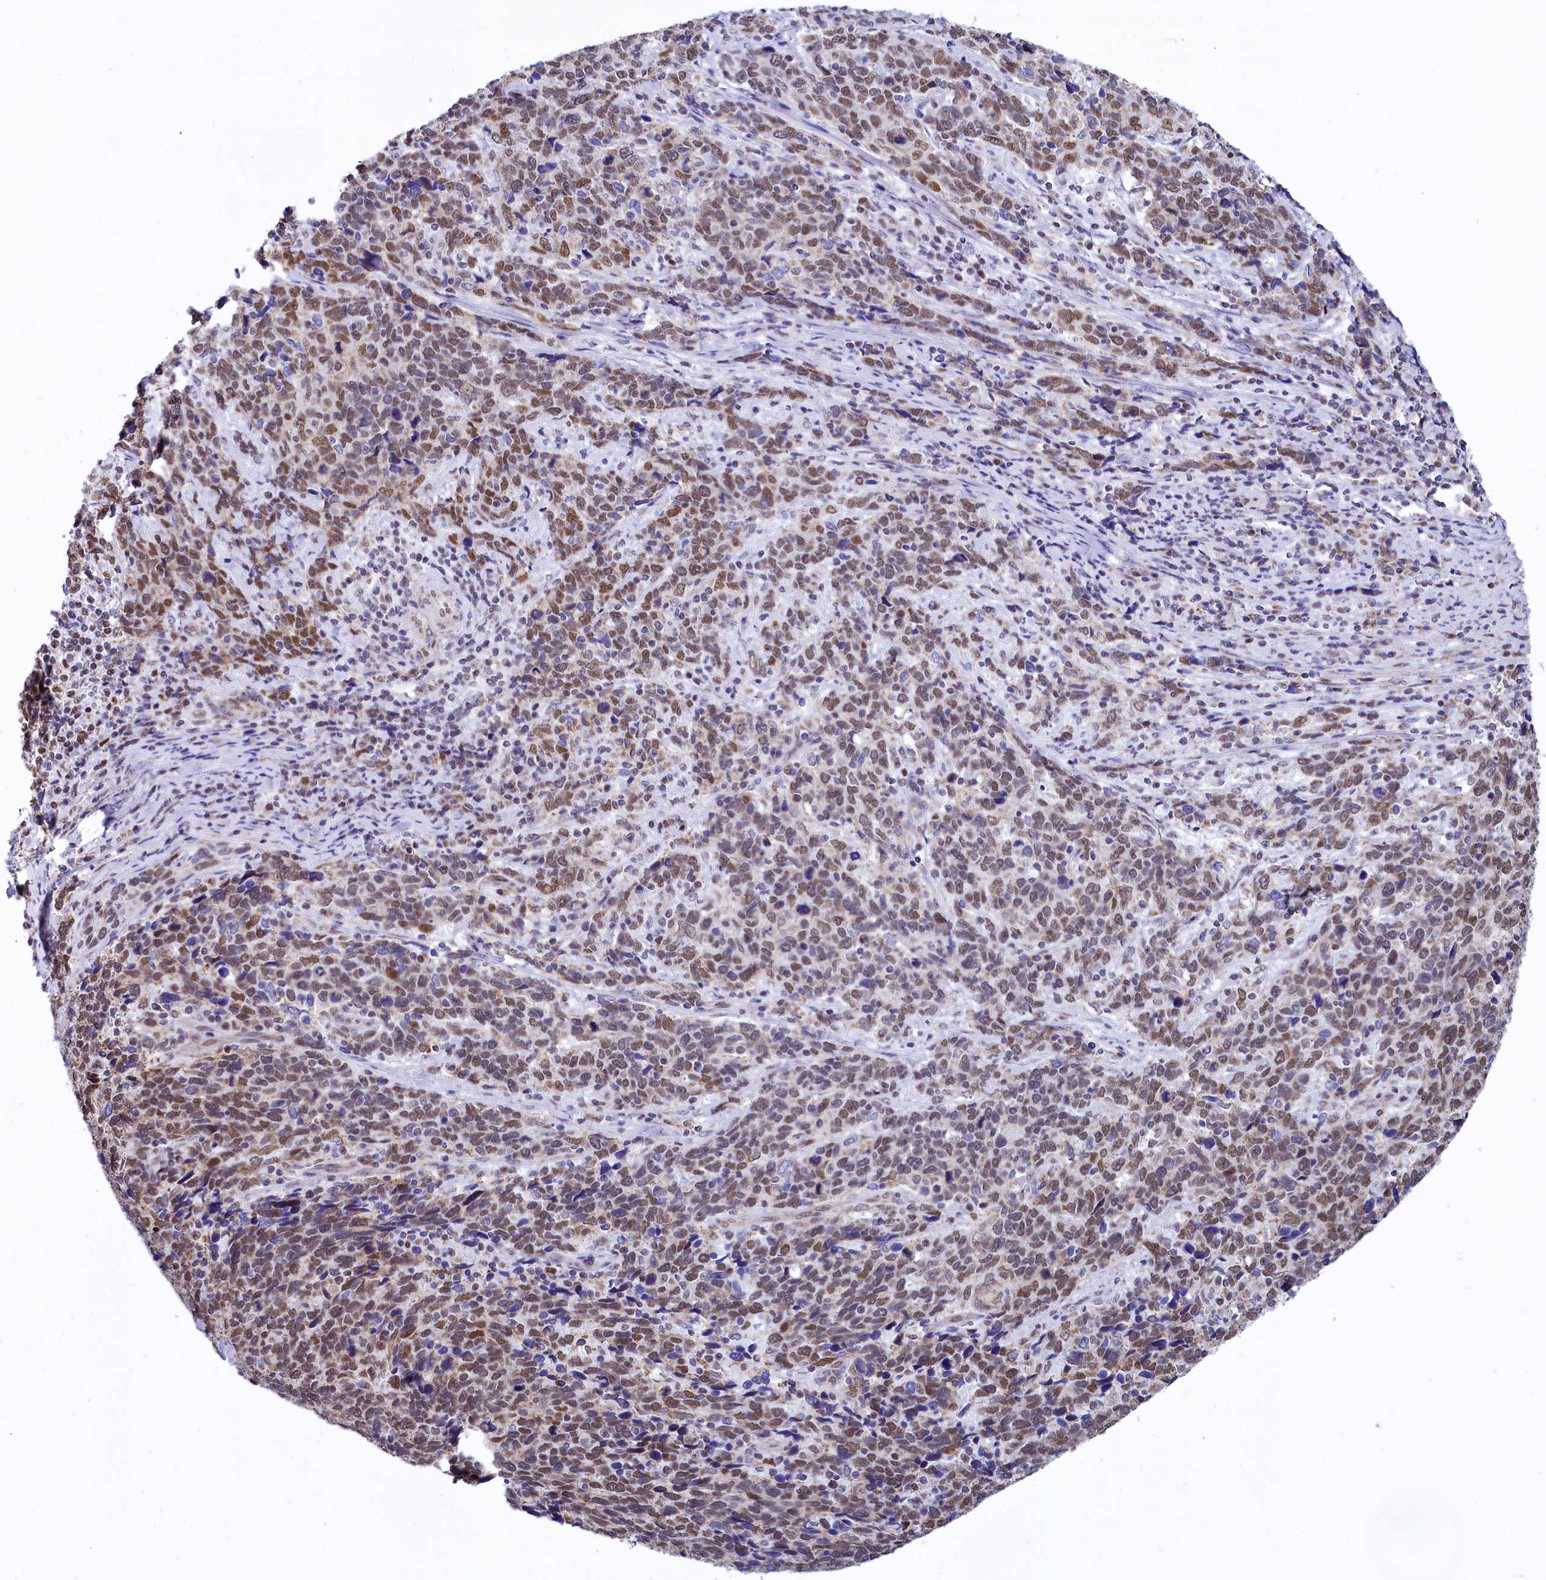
{"staining": {"intensity": "moderate", "quantity": "25%-75%", "location": "nuclear"}, "tissue": "cervical cancer", "cell_type": "Tumor cells", "image_type": "cancer", "snomed": [{"axis": "morphology", "description": "Squamous cell carcinoma, NOS"}, {"axis": "topography", "description": "Cervix"}], "caption": "Immunohistochemical staining of human cervical cancer (squamous cell carcinoma) demonstrates medium levels of moderate nuclear protein staining in about 25%-75% of tumor cells. (brown staining indicates protein expression, while blue staining denotes nuclei).", "gene": "MORN3", "patient": {"sex": "female", "age": 41}}